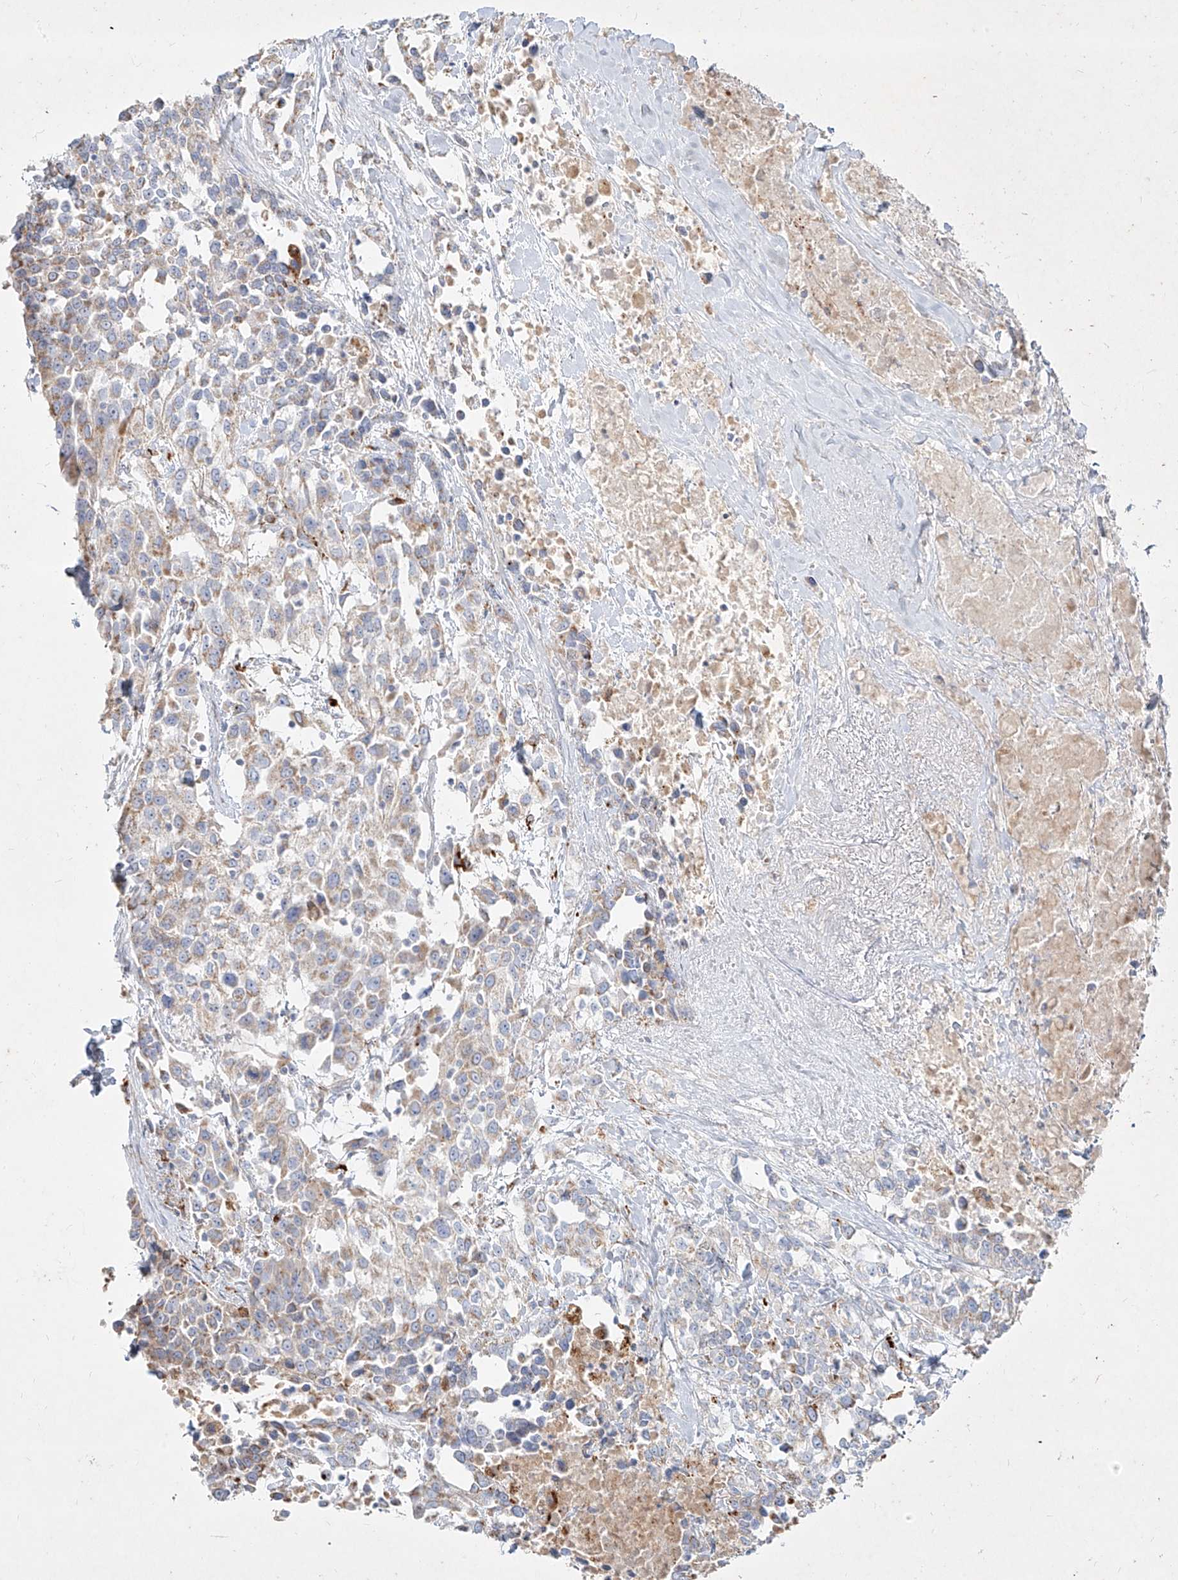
{"staining": {"intensity": "moderate", "quantity": "25%-75%", "location": "cytoplasmic/membranous"}, "tissue": "urothelial cancer", "cell_type": "Tumor cells", "image_type": "cancer", "snomed": [{"axis": "morphology", "description": "Urothelial carcinoma, High grade"}, {"axis": "topography", "description": "Urinary bladder"}], "caption": "High-magnification brightfield microscopy of urothelial cancer stained with DAB (brown) and counterstained with hematoxylin (blue). tumor cells exhibit moderate cytoplasmic/membranous staining is seen in about25%-75% of cells.", "gene": "MTX2", "patient": {"sex": "female", "age": 80}}